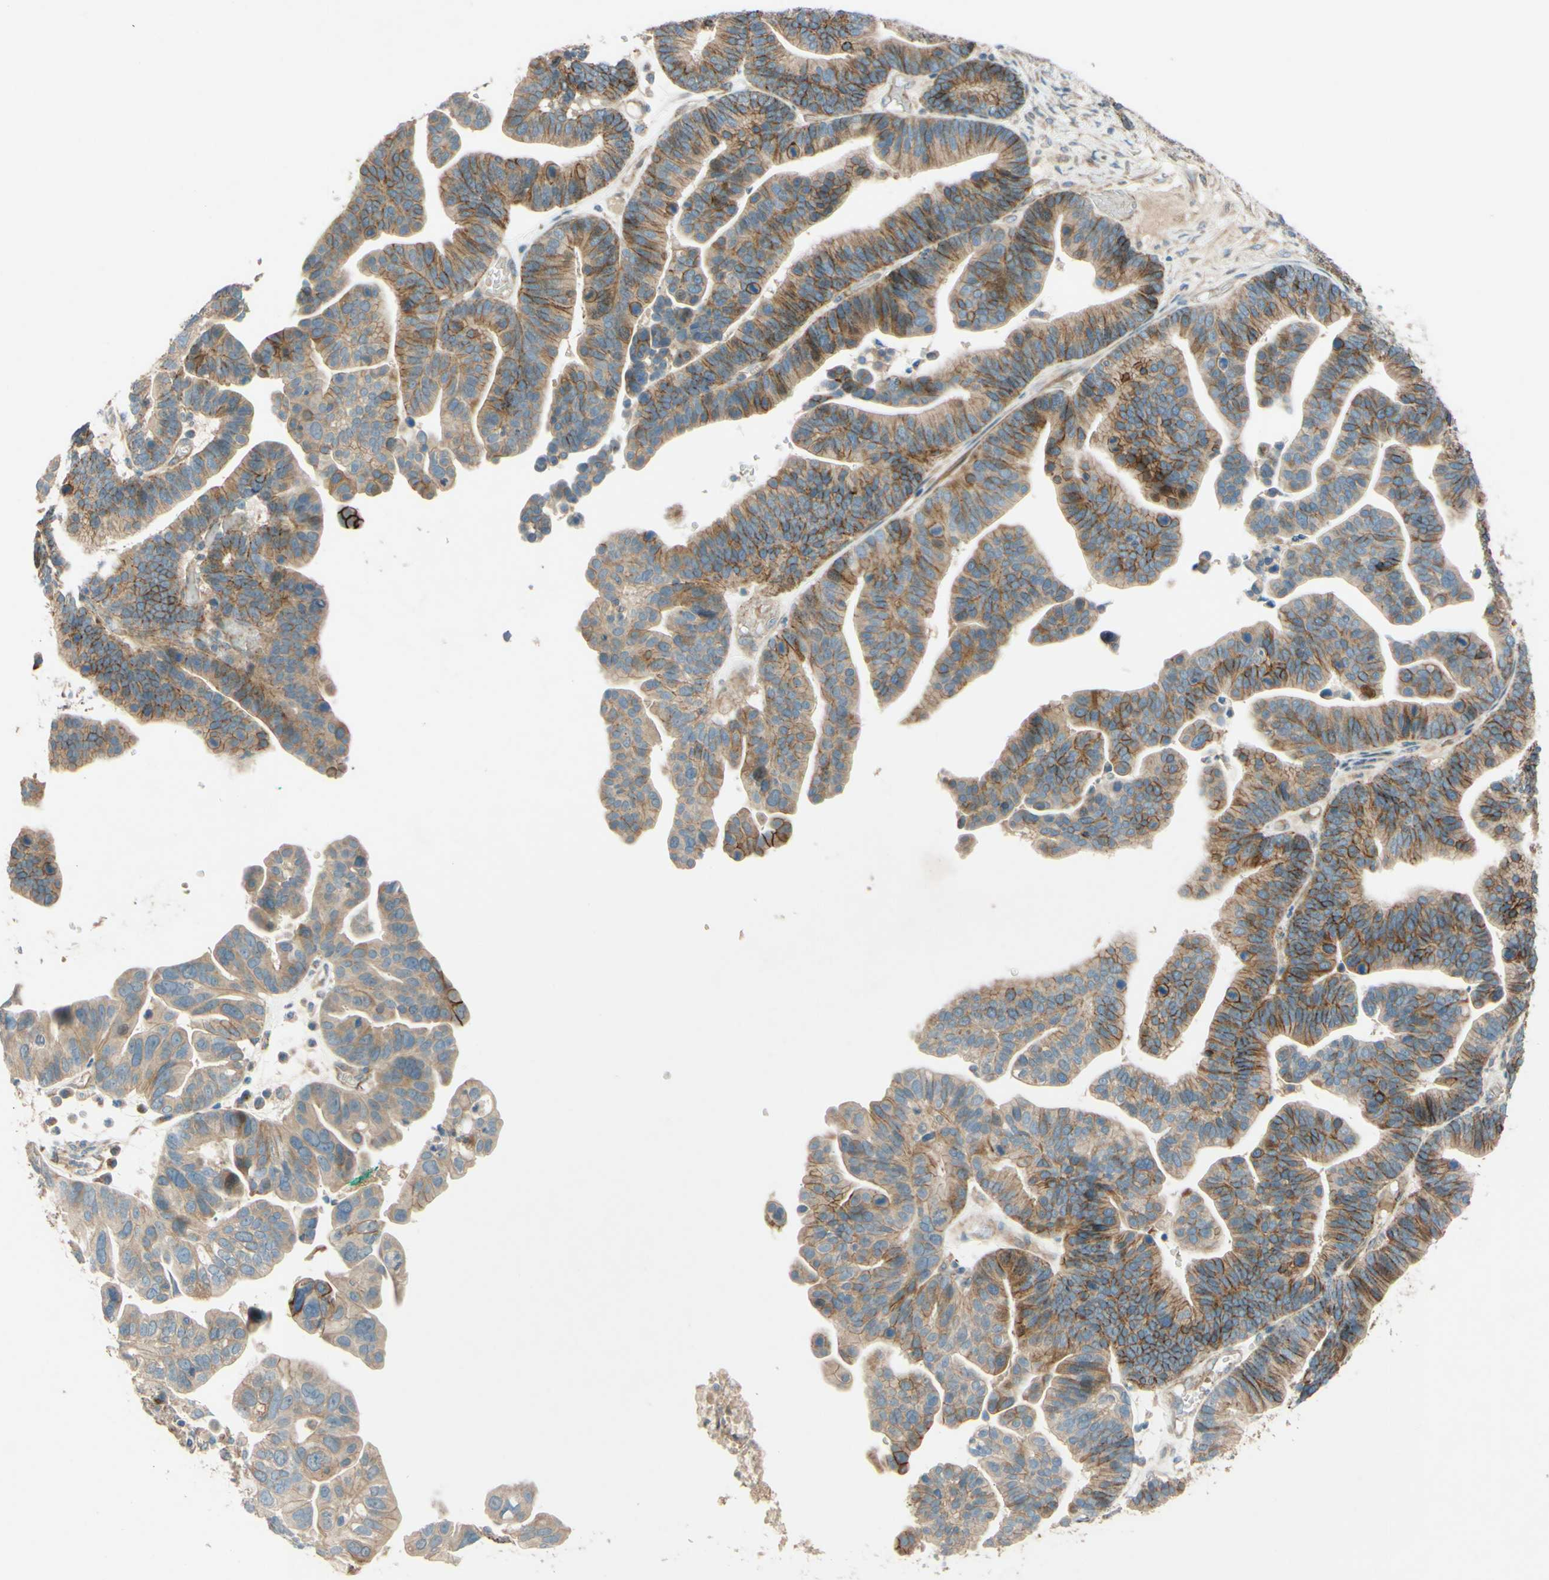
{"staining": {"intensity": "moderate", "quantity": ">75%", "location": "cytoplasmic/membranous"}, "tissue": "ovarian cancer", "cell_type": "Tumor cells", "image_type": "cancer", "snomed": [{"axis": "morphology", "description": "Cystadenocarcinoma, serous, NOS"}, {"axis": "topography", "description": "Ovary"}], "caption": "This histopathology image displays IHC staining of serous cystadenocarcinoma (ovarian), with medium moderate cytoplasmic/membranous staining in about >75% of tumor cells.", "gene": "ADAM17", "patient": {"sex": "female", "age": 56}}